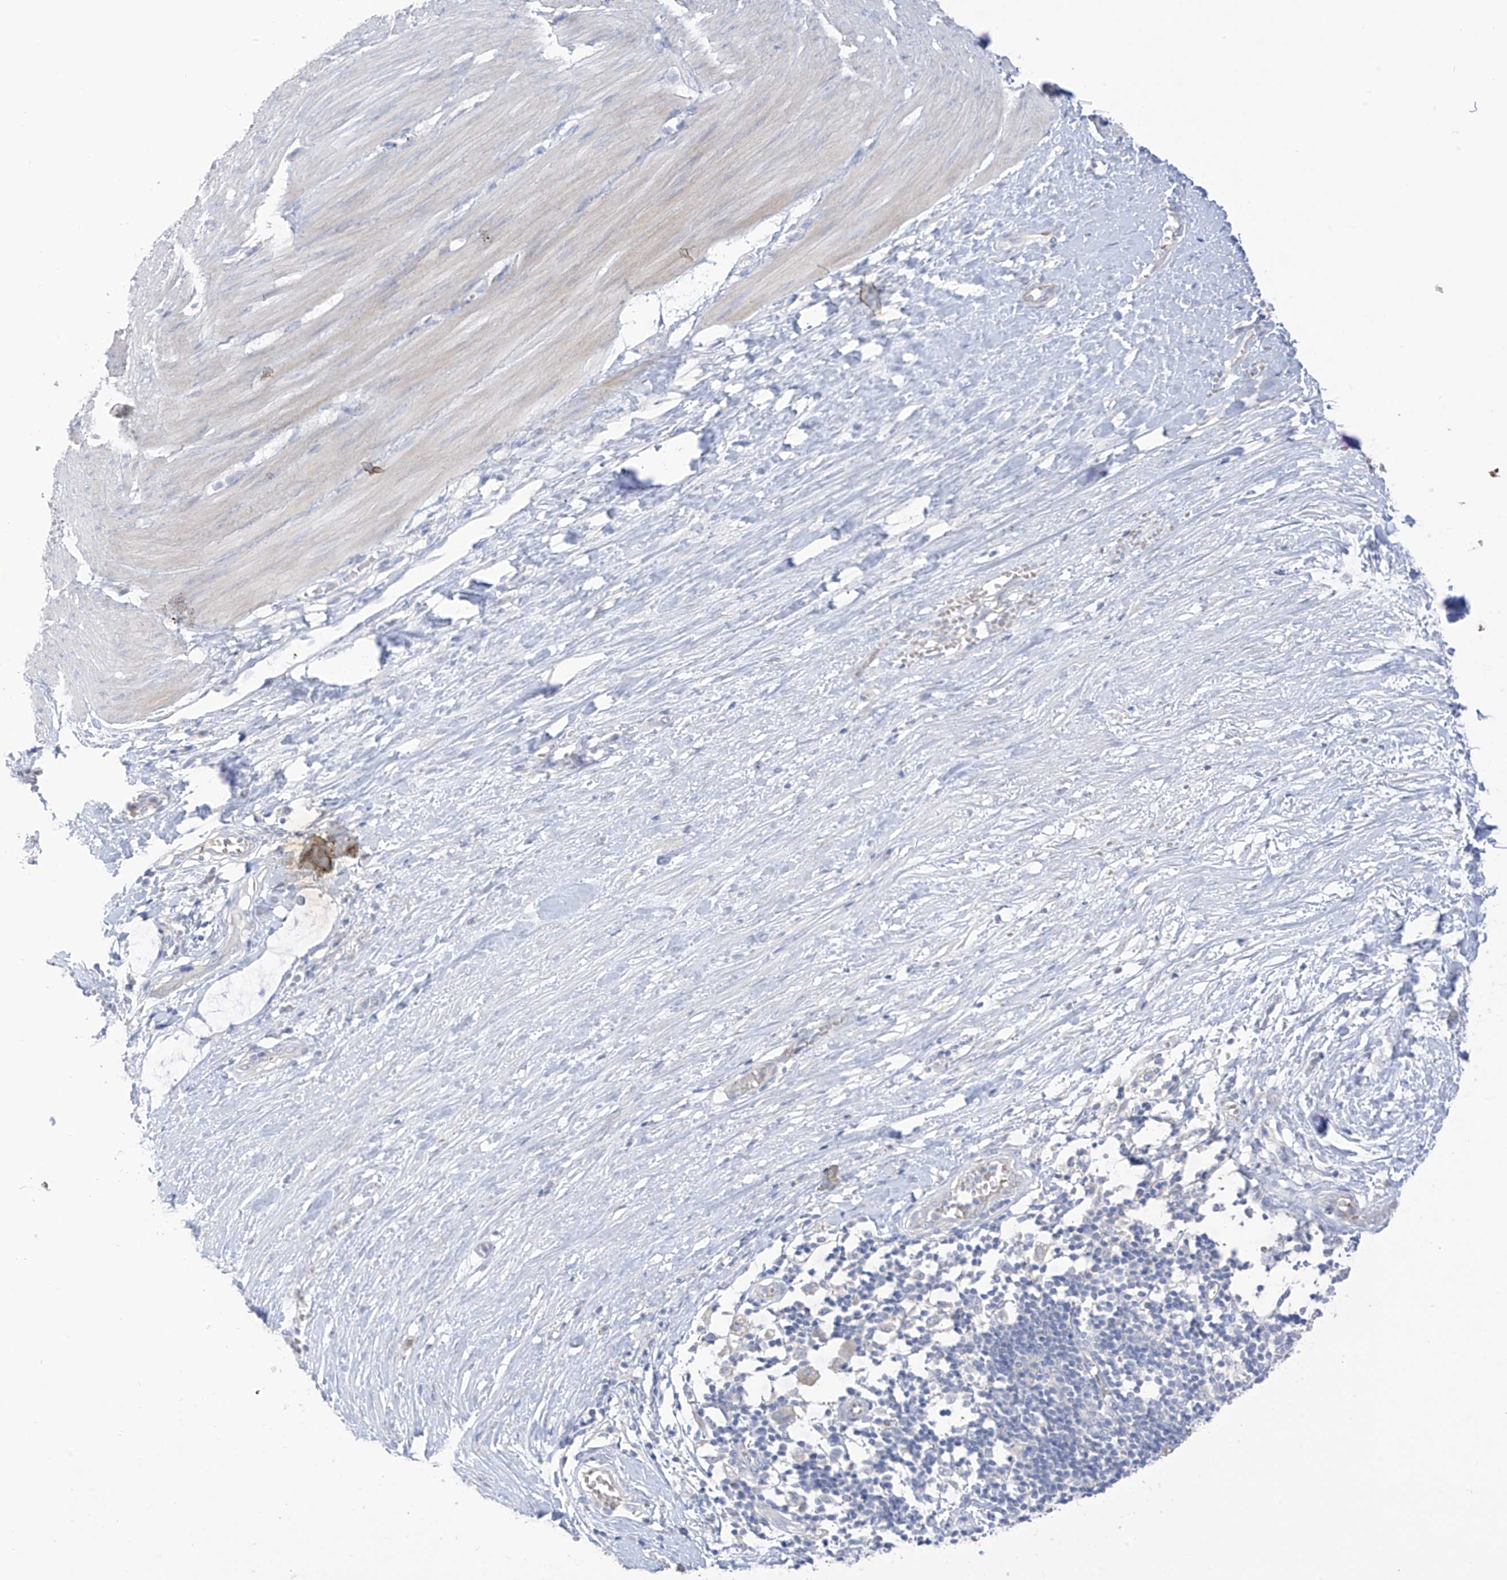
{"staining": {"intensity": "negative", "quantity": "none", "location": "none"}, "tissue": "smooth muscle", "cell_type": "Smooth muscle cells", "image_type": "normal", "snomed": [{"axis": "morphology", "description": "Normal tissue, NOS"}, {"axis": "morphology", "description": "Adenocarcinoma, NOS"}, {"axis": "topography", "description": "Colon"}, {"axis": "topography", "description": "Peripheral nerve tissue"}], "caption": "Immunohistochemistry (IHC) of benign human smooth muscle exhibits no expression in smooth muscle cells.", "gene": "ASPRV1", "patient": {"sex": "male", "age": 14}}